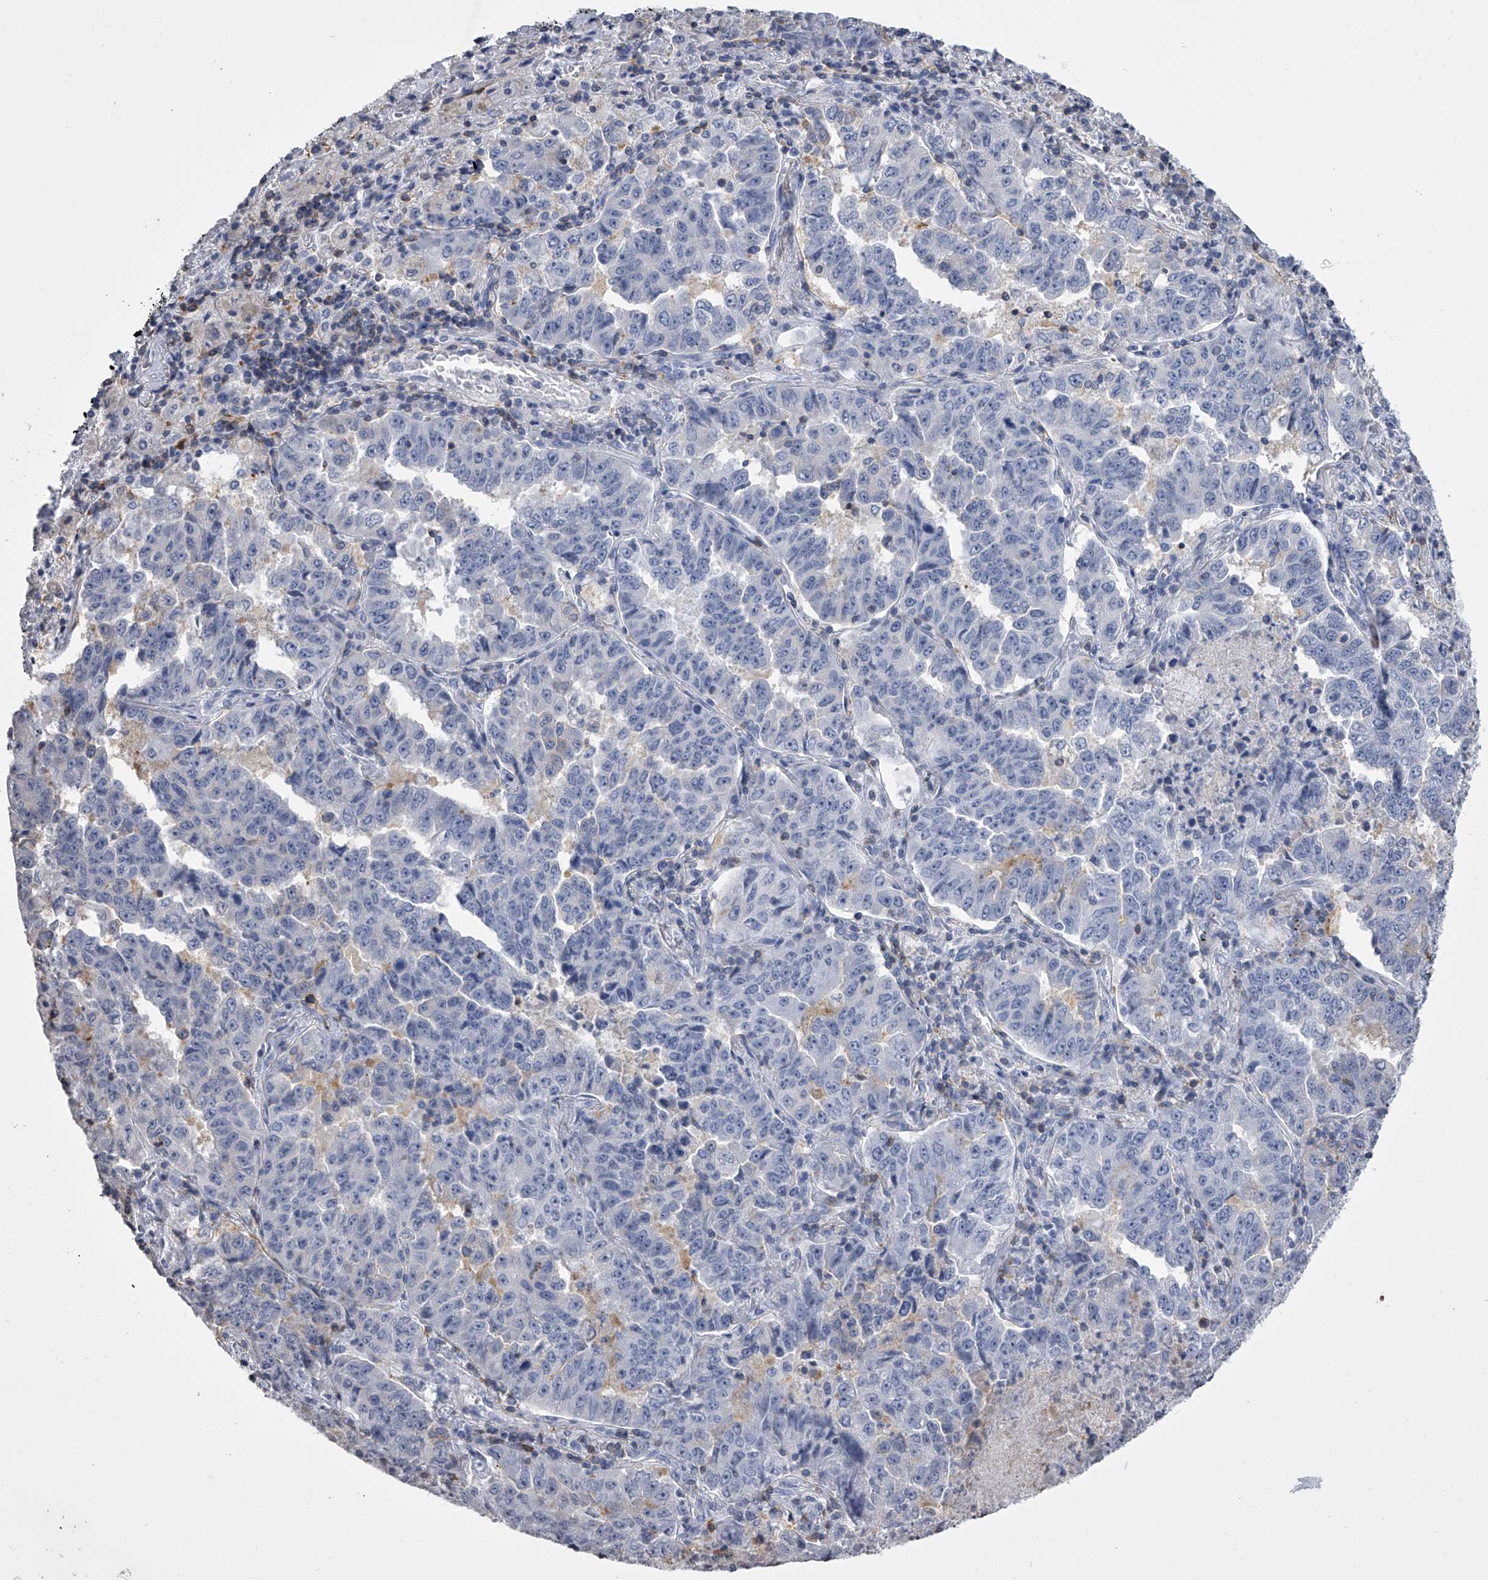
{"staining": {"intensity": "negative", "quantity": "none", "location": "none"}, "tissue": "lung cancer", "cell_type": "Tumor cells", "image_type": "cancer", "snomed": [{"axis": "morphology", "description": "Adenocarcinoma, NOS"}, {"axis": "topography", "description": "Lung"}], "caption": "Human lung cancer (adenocarcinoma) stained for a protein using immunohistochemistry (IHC) exhibits no expression in tumor cells.", "gene": "TASP1", "patient": {"sex": "female", "age": 51}}